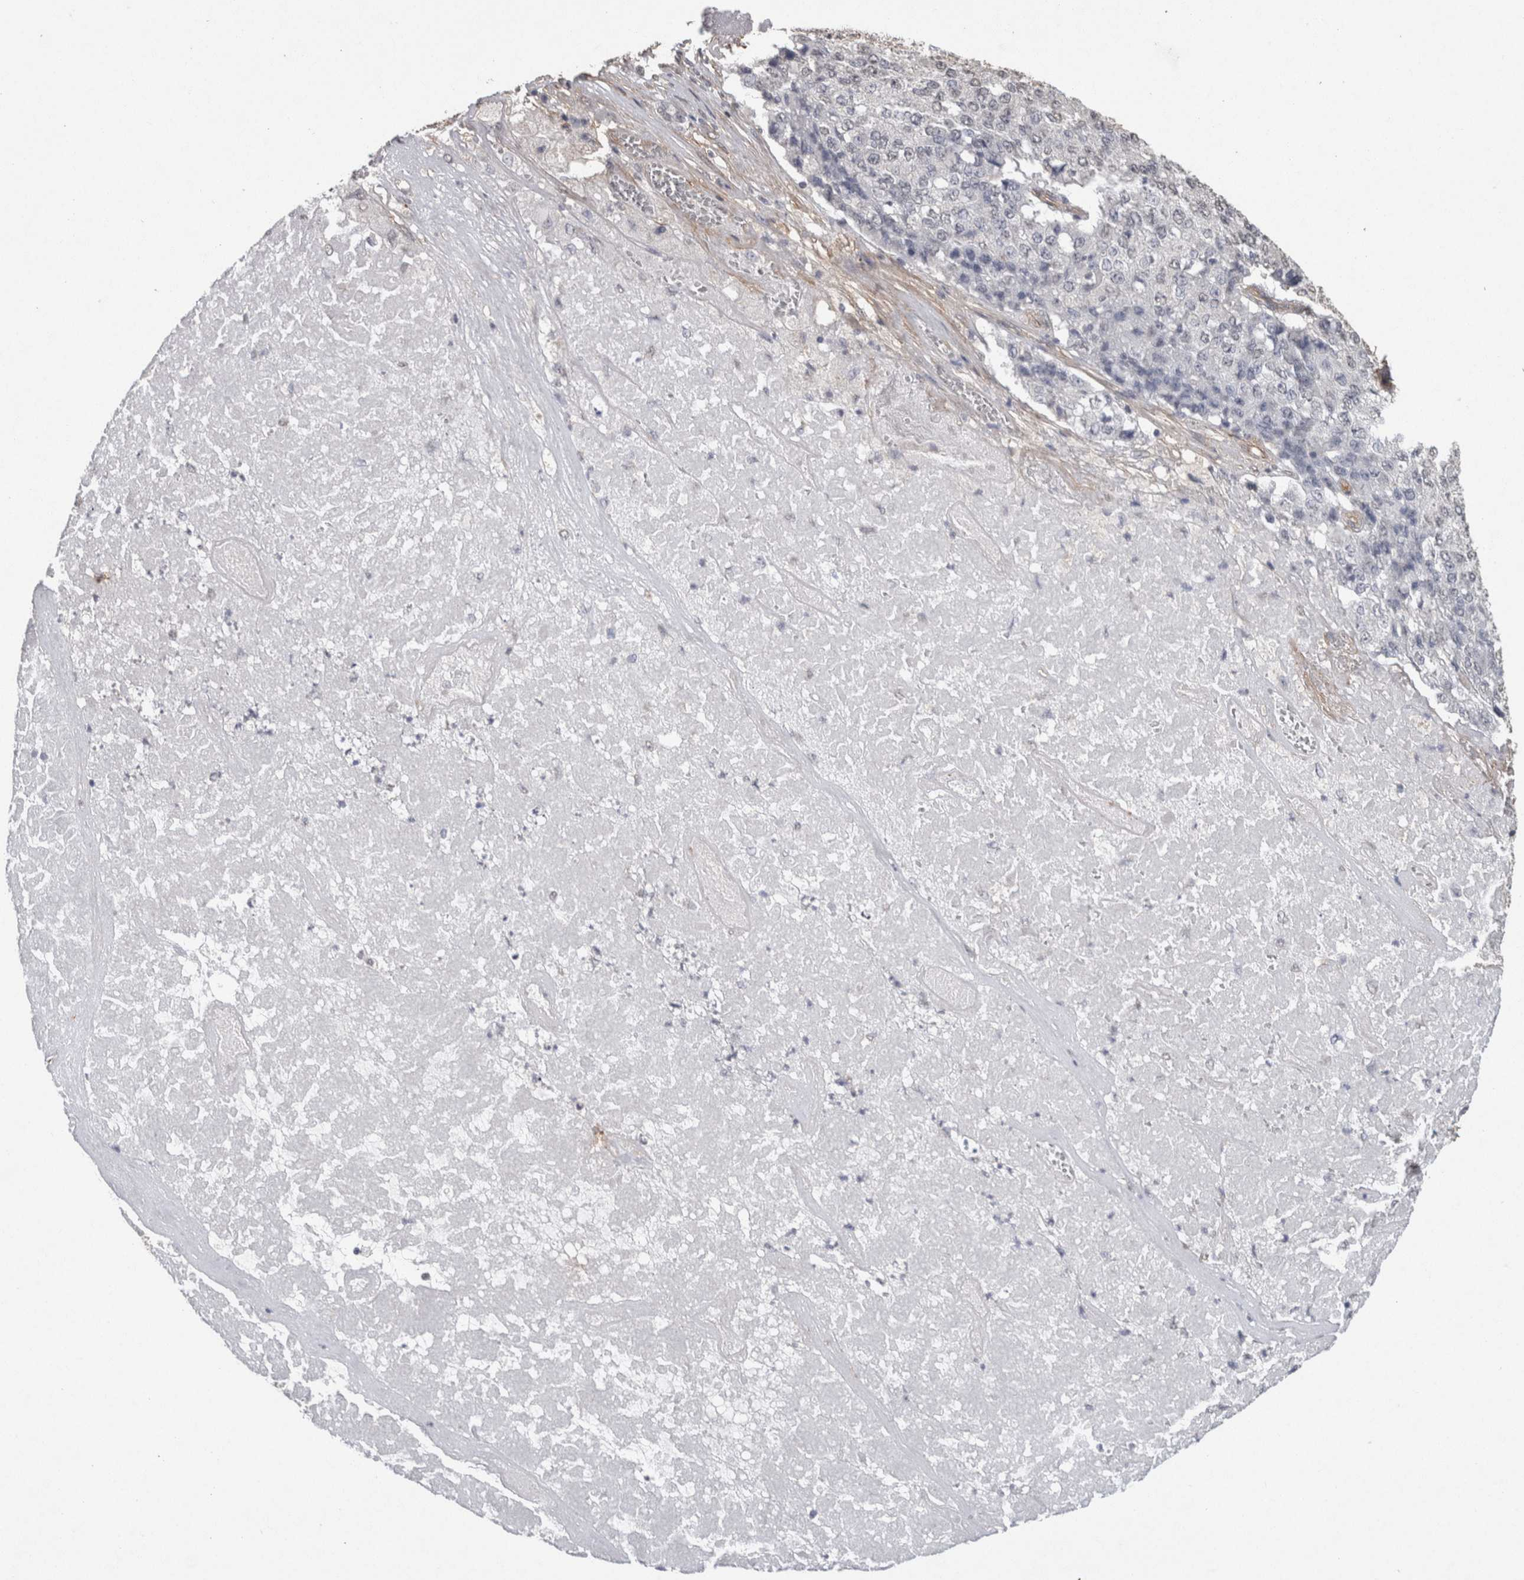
{"staining": {"intensity": "negative", "quantity": "none", "location": "none"}, "tissue": "pancreatic cancer", "cell_type": "Tumor cells", "image_type": "cancer", "snomed": [{"axis": "morphology", "description": "Adenocarcinoma, NOS"}, {"axis": "topography", "description": "Pancreas"}], "caption": "Tumor cells are negative for protein expression in human pancreatic cancer (adenocarcinoma).", "gene": "RECK", "patient": {"sex": "male", "age": 50}}